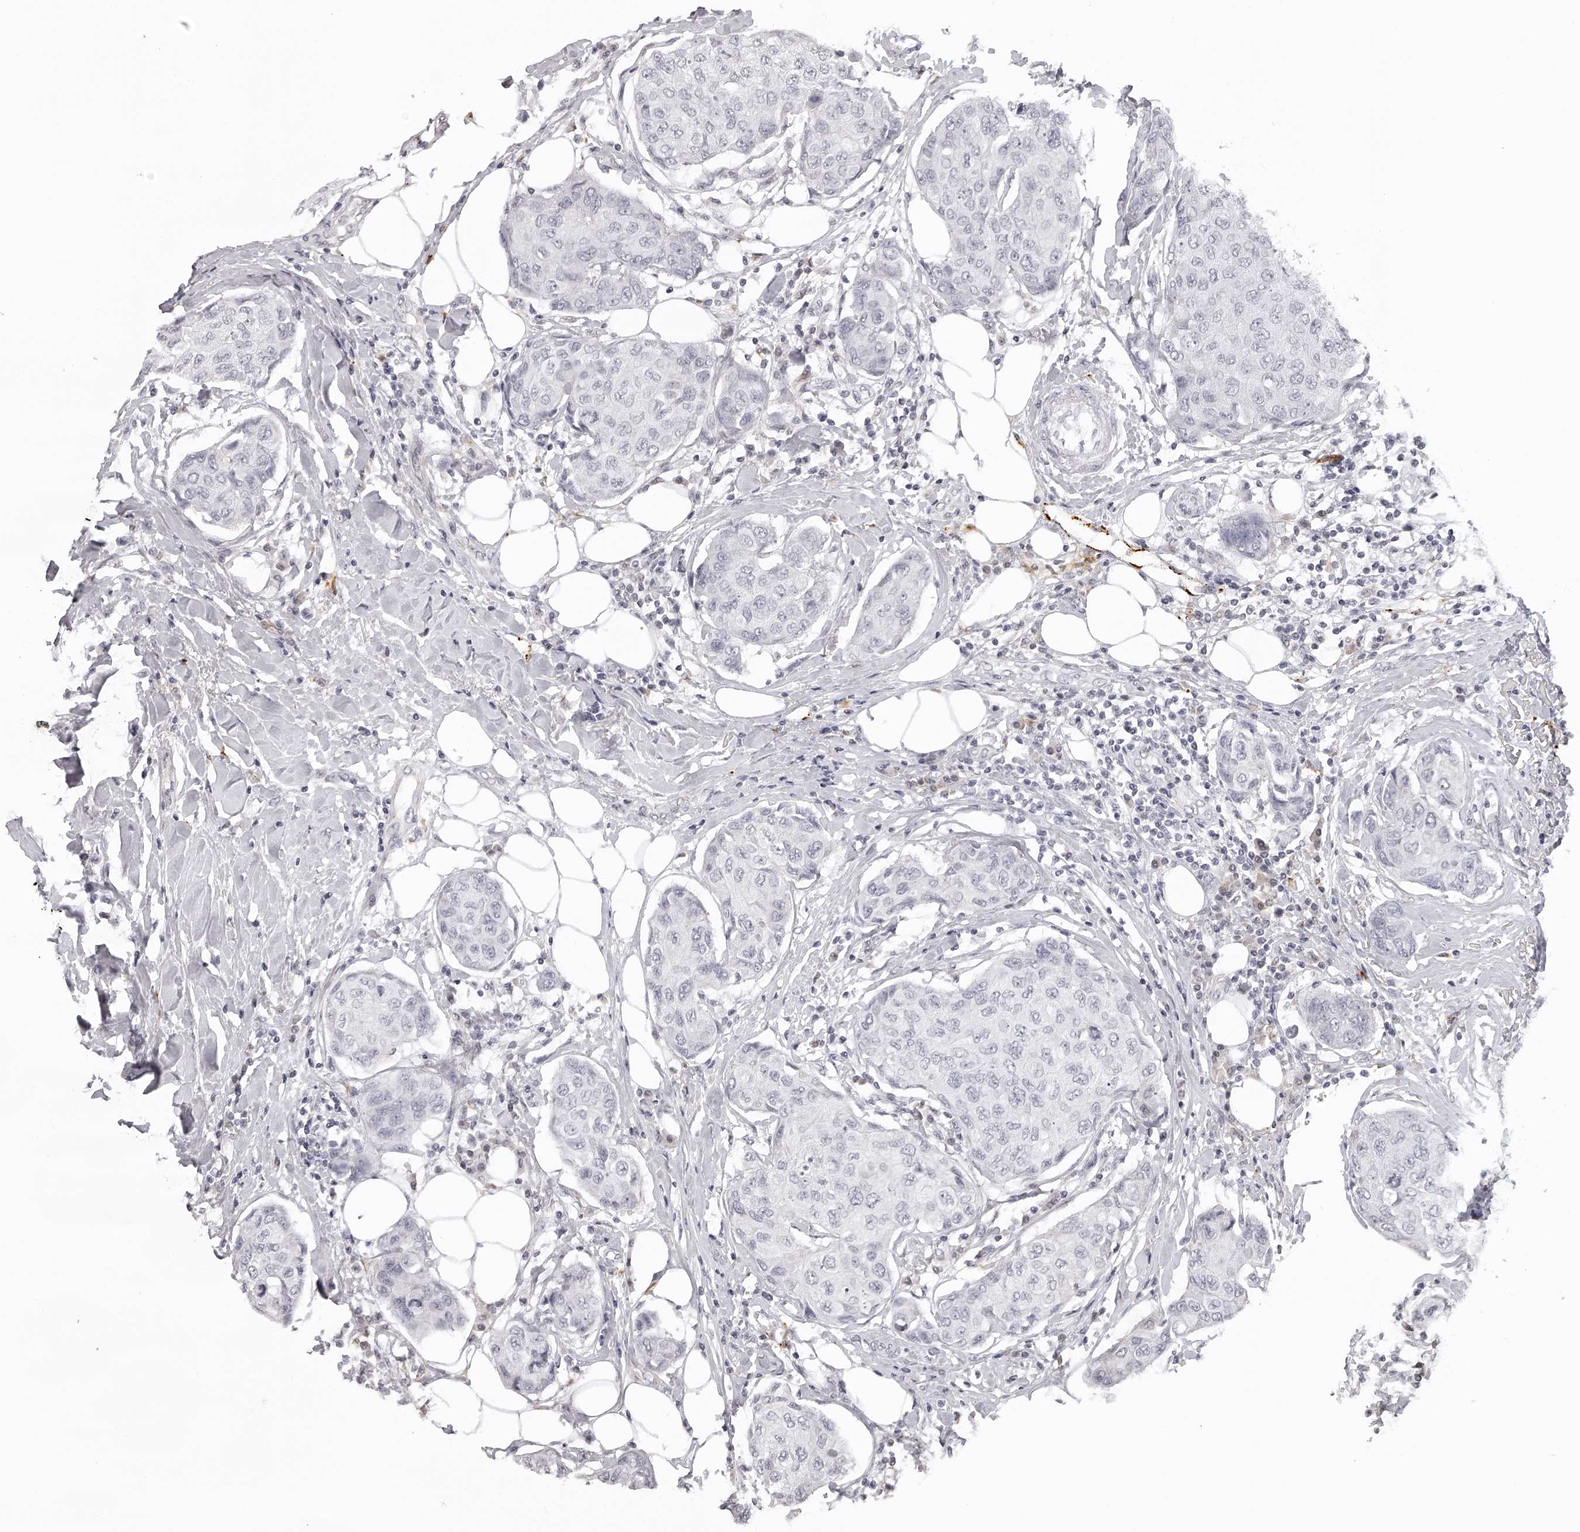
{"staining": {"intensity": "negative", "quantity": "none", "location": "none"}, "tissue": "breast cancer", "cell_type": "Tumor cells", "image_type": "cancer", "snomed": [{"axis": "morphology", "description": "Duct carcinoma"}, {"axis": "topography", "description": "Breast"}], "caption": "IHC image of human breast cancer stained for a protein (brown), which reveals no expression in tumor cells.", "gene": "RNF220", "patient": {"sex": "female", "age": 80}}